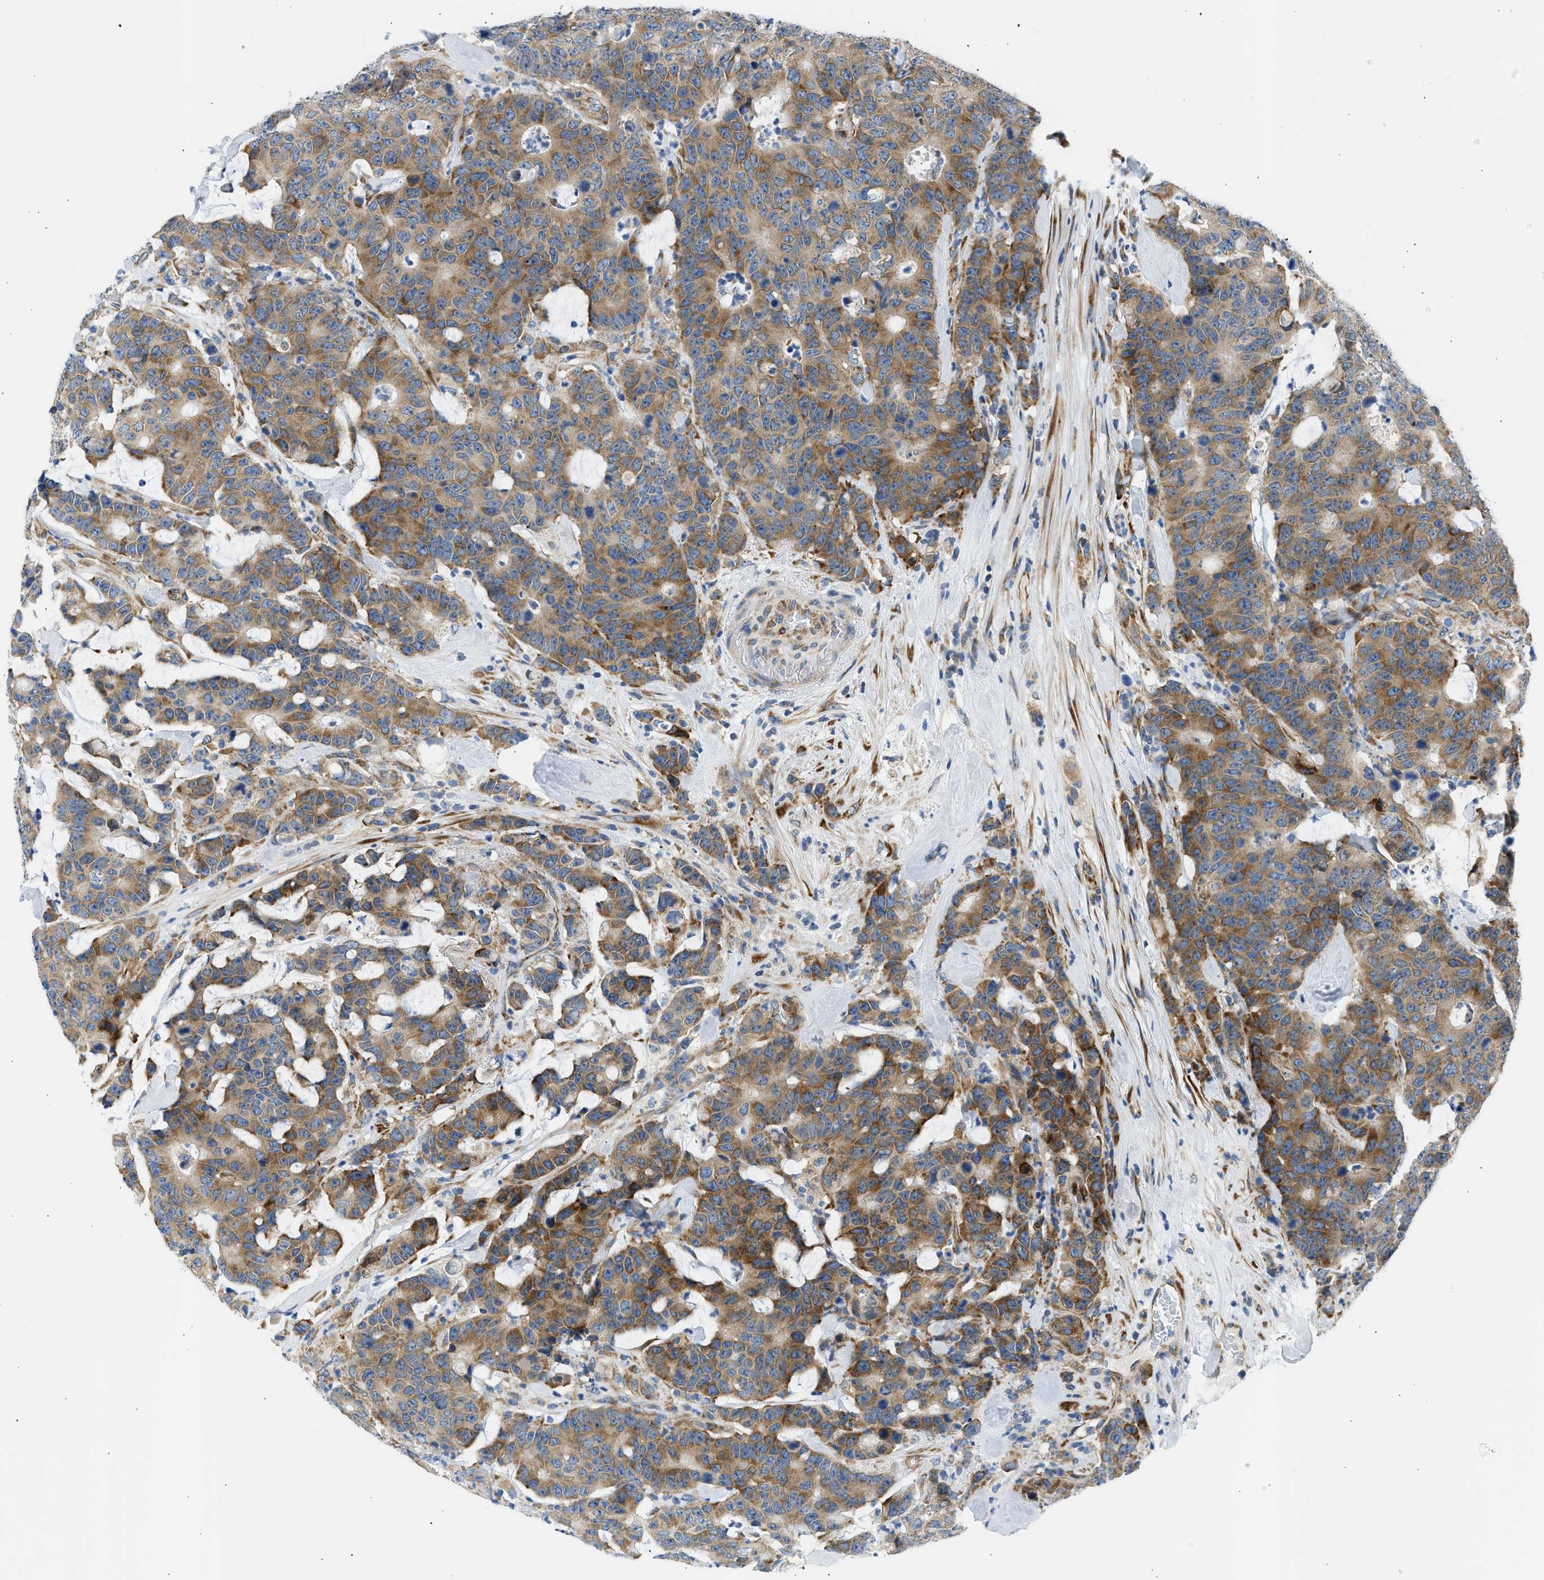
{"staining": {"intensity": "moderate", "quantity": ">75%", "location": "cytoplasmic/membranous"}, "tissue": "colorectal cancer", "cell_type": "Tumor cells", "image_type": "cancer", "snomed": [{"axis": "morphology", "description": "Adenocarcinoma, NOS"}, {"axis": "topography", "description": "Colon"}], "caption": "This photomicrograph displays colorectal cancer stained with IHC to label a protein in brown. The cytoplasmic/membranous of tumor cells show moderate positivity for the protein. Nuclei are counter-stained blue.", "gene": "CAMKK2", "patient": {"sex": "female", "age": 86}}